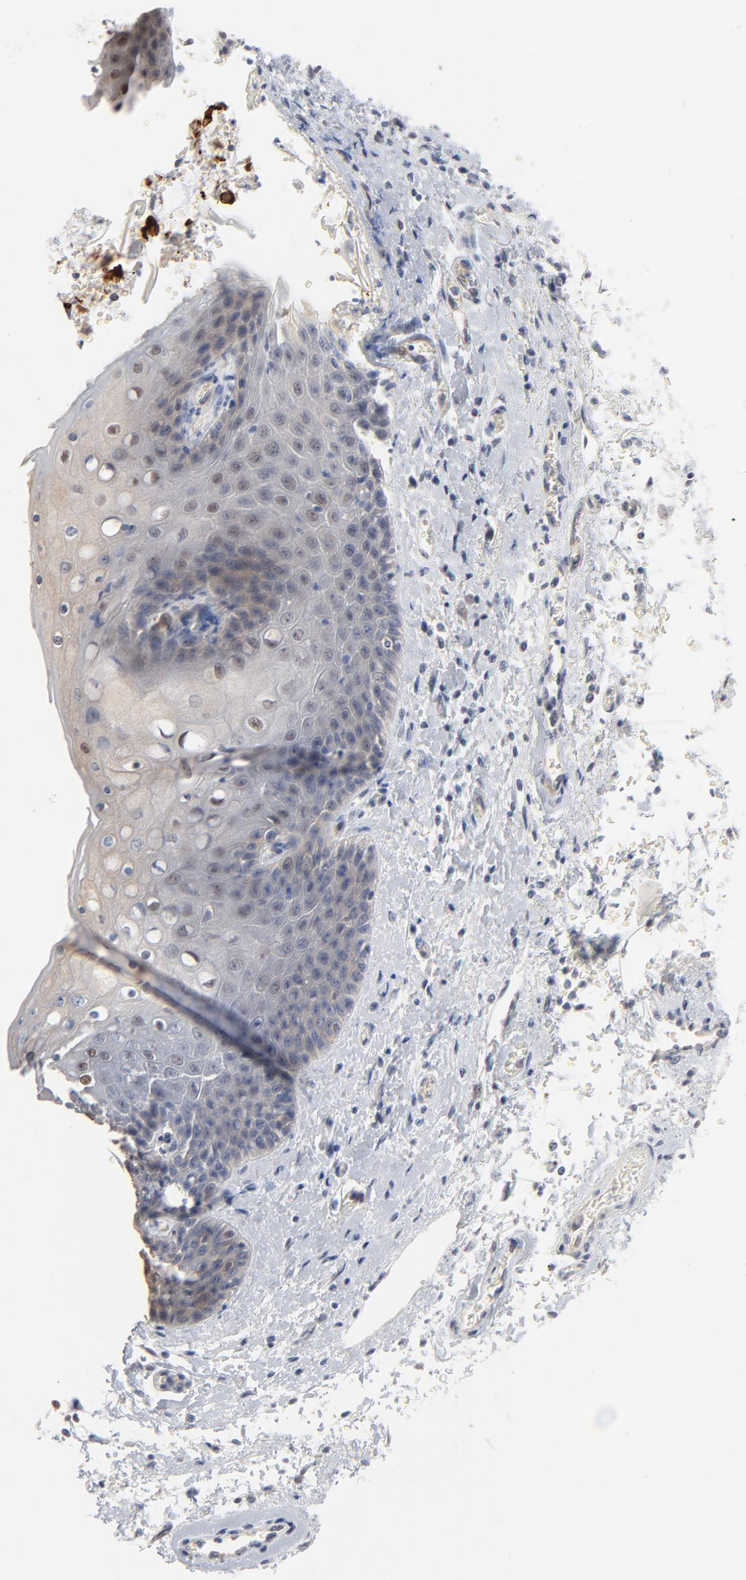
{"staining": {"intensity": "weak", "quantity": "<25%", "location": "nuclear"}, "tissue": "skin", "cell_type": "Epidermal cells", "image_type": "normal", "snomed": [{"axis": "morphology", "description": "Normal tissue, NOS"}, {"axis": "topography", "description": "Anal"}], "caption": "Image shows no protein staining in epidermal cells of normal skin.", "gene": "EPCAM", "patient": {"sex": "female", "age": 46}}